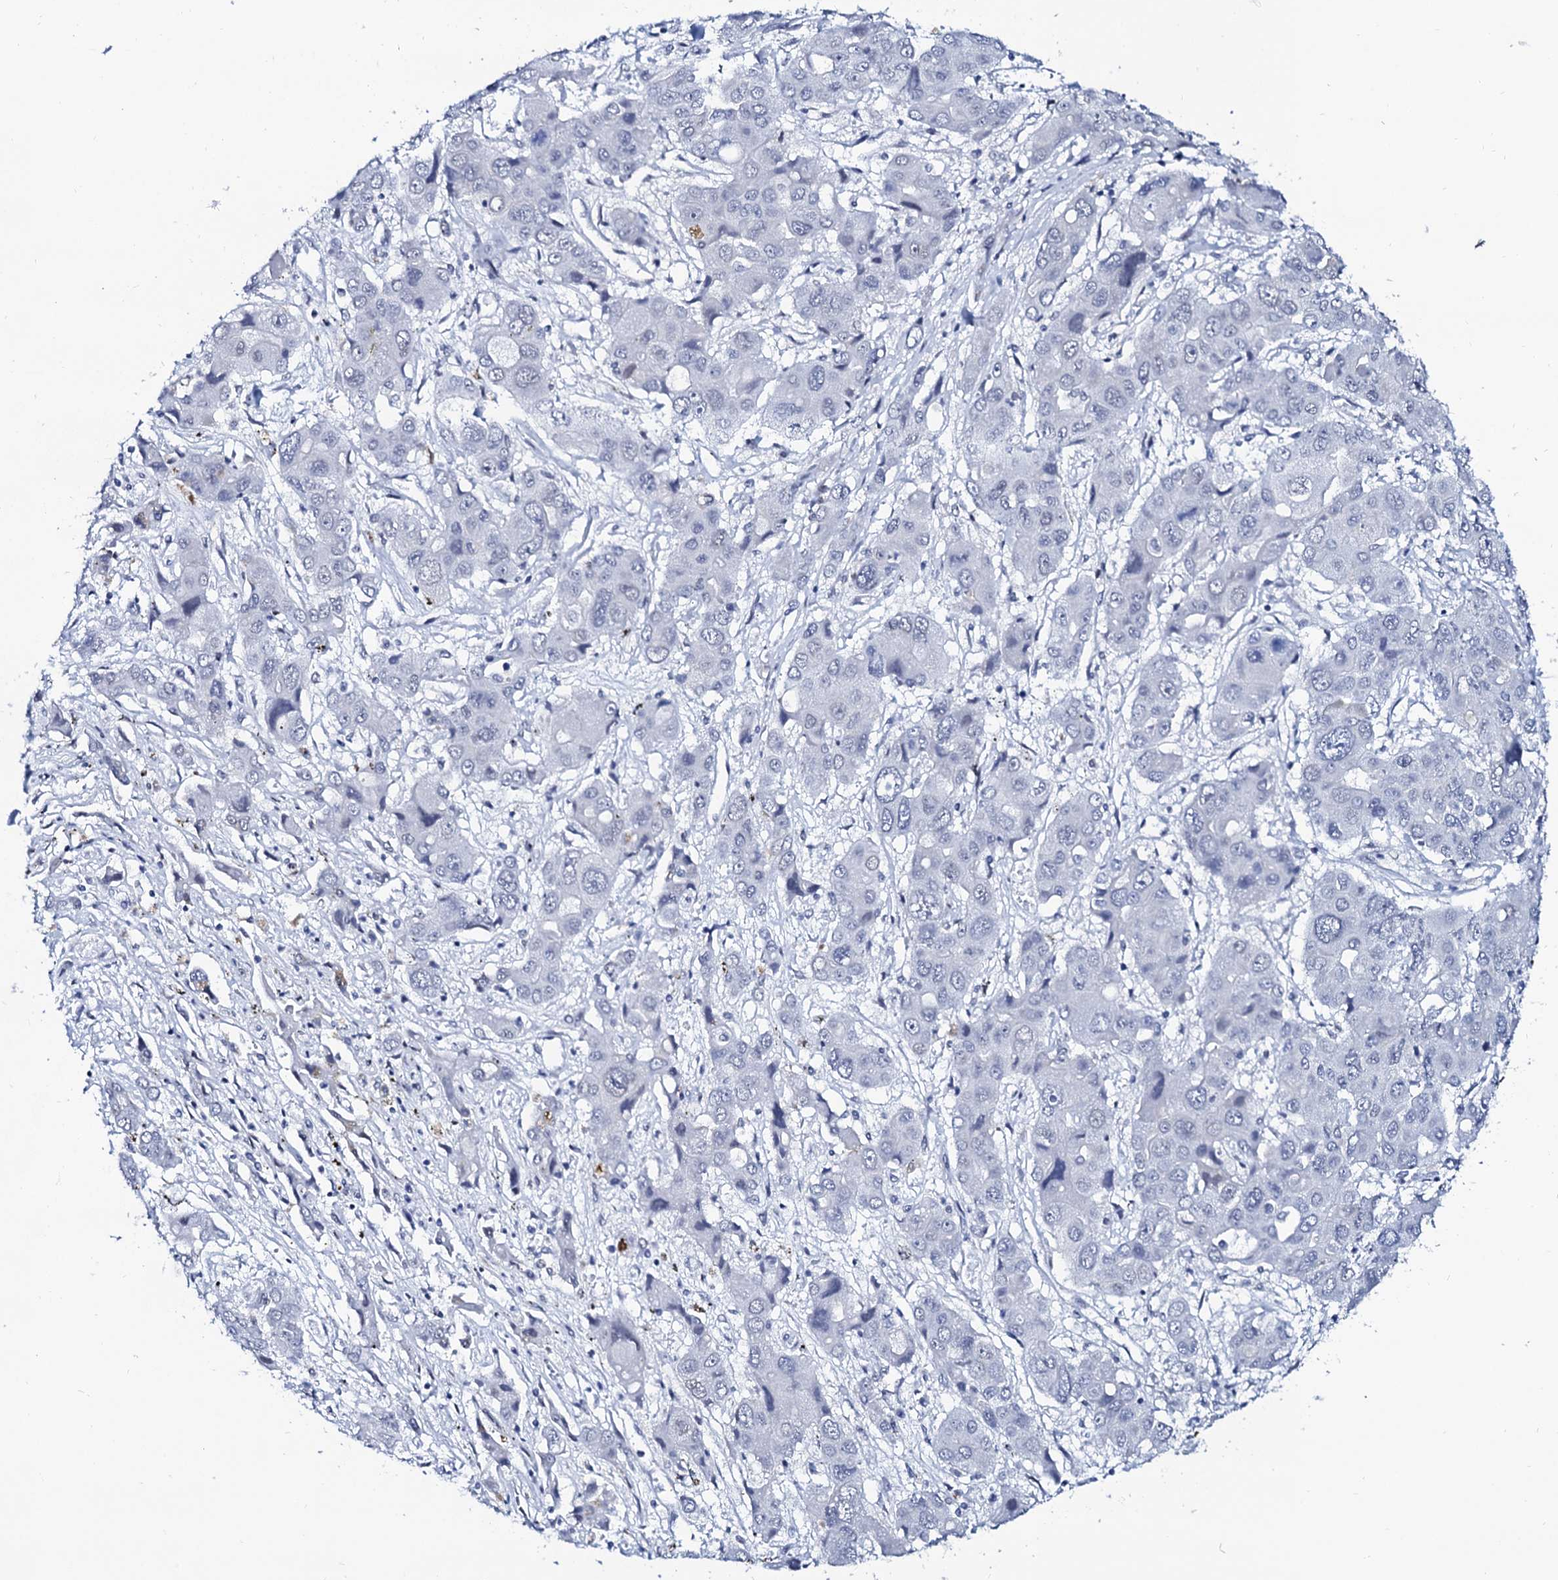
{"staining": {"intensity": "negative", "quantity": "none", "location": "none"}, "tissue": "liver cancer", "cell_type": "Tumor cells", "image_type": "cancer", "snomed": [{"axis": "morphology", "description": "Cholangiocarcinoma"}, {"axis": "topography", "description": "Liver"}], "caption": "Immunohistochemistry (IHC) micrograph of human liver cancer (cholangiocarcinoma) stained for a protein (brown), which displays no expression in tumor cells. (DAB (3,3'-diaminobenzidine) immunohistochemistry, high magnification).", "gene": "SPATA19", "patient": {"sex": "male", "age": 67}}